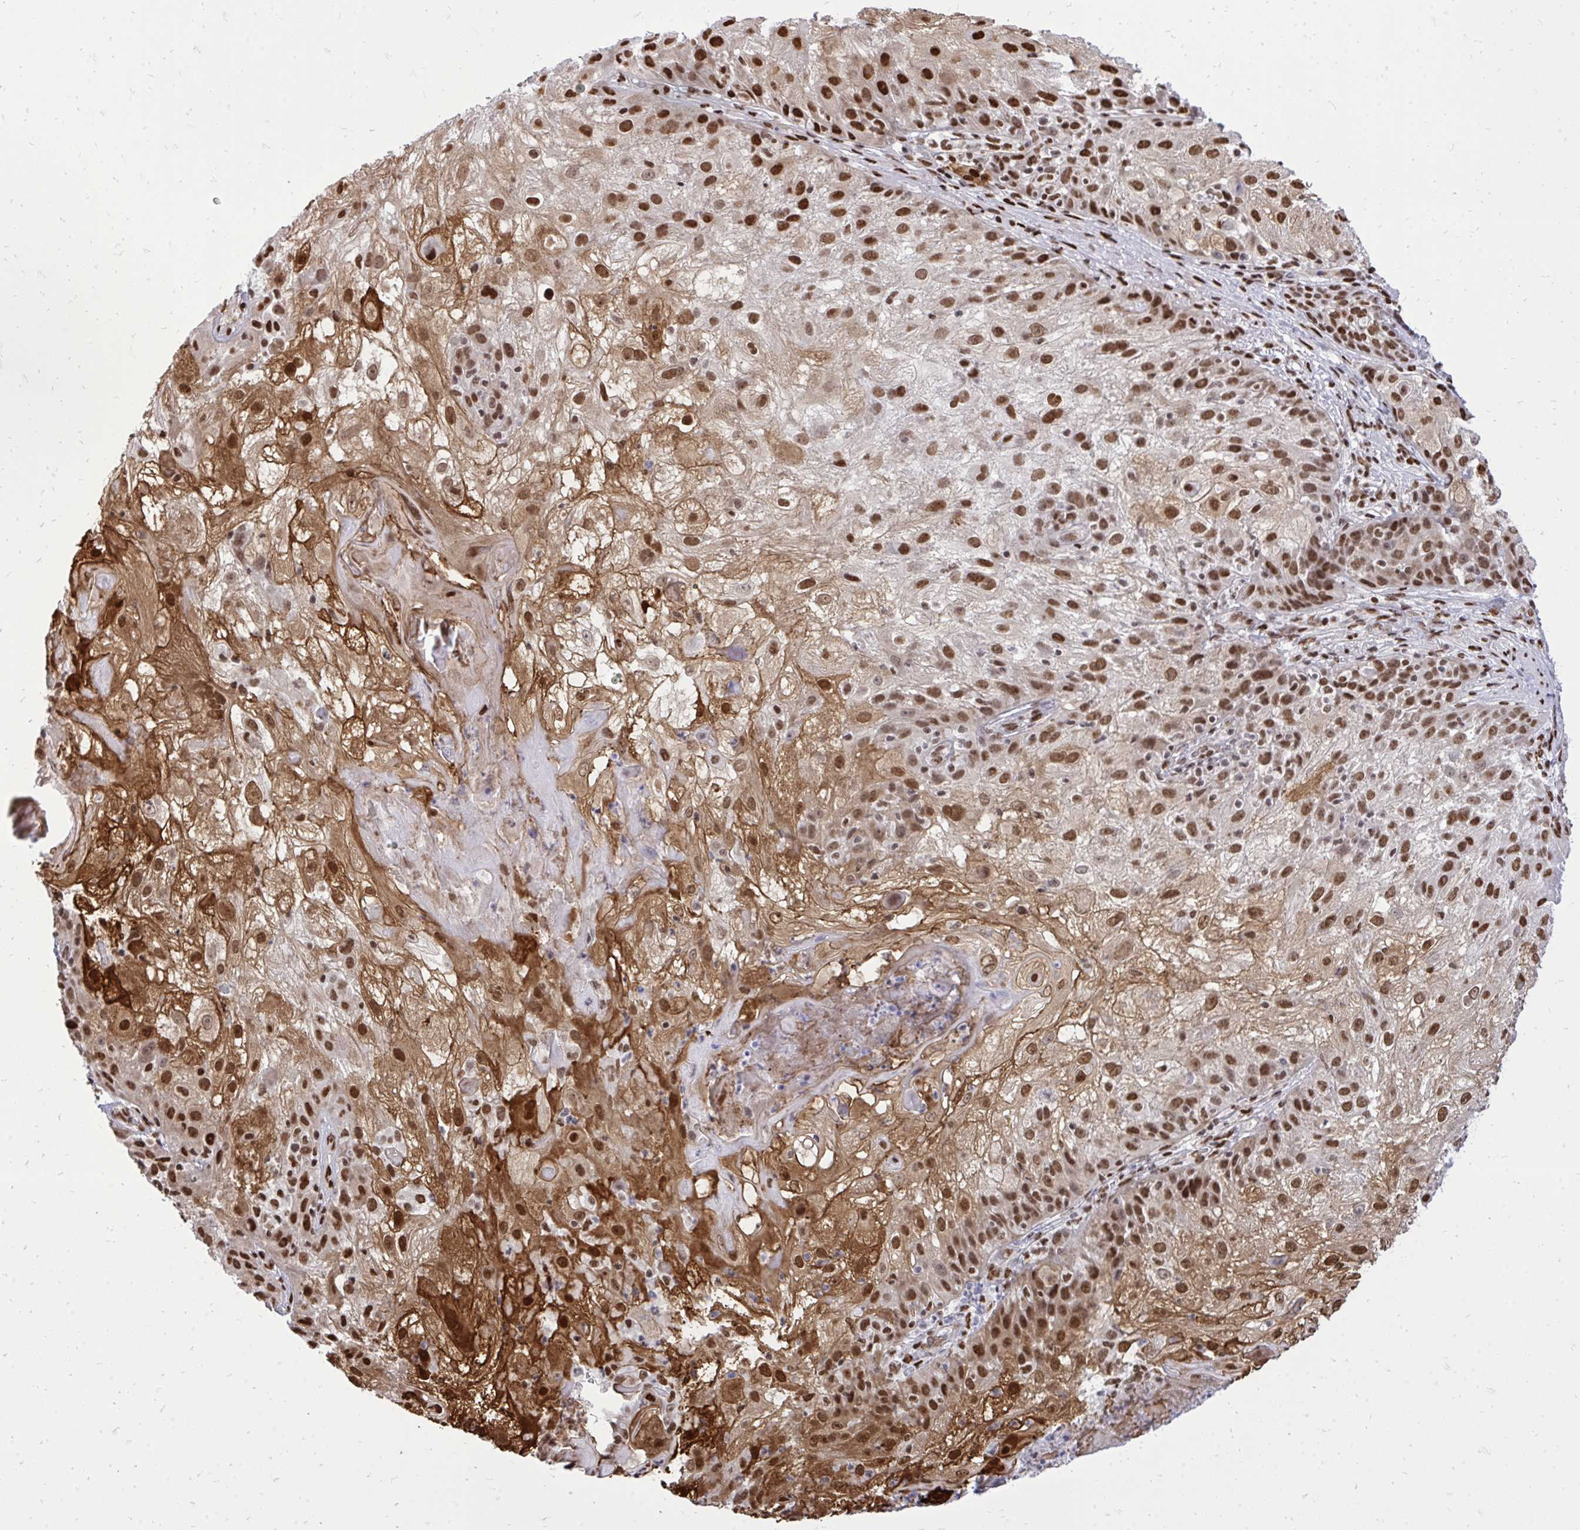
{"staining": {"intensity": "strong", "quantity": ">75%", "location": "cytoplasmic/membranous,nuclear"}, "tissue": "skin cancer", "cell_type": "Tumor cells", "image_type": "cancer", "snomed": [{"axis": "morphology", "description": "Normal tissue, NOS"}, {"axis": "morphology", "description": "Squamous cell carcinoma, NOS"}, {"axis": "topography", "description": "Skin"}], "caption": "The immunohistochemical stain labels strong cytoplasmic/membranous and nuclear staining in tumor cells of squamous cell carcinoma (skin) tissue.", "gene": "TBL1Y", "patient": {"sex": "female", "age": 83}}